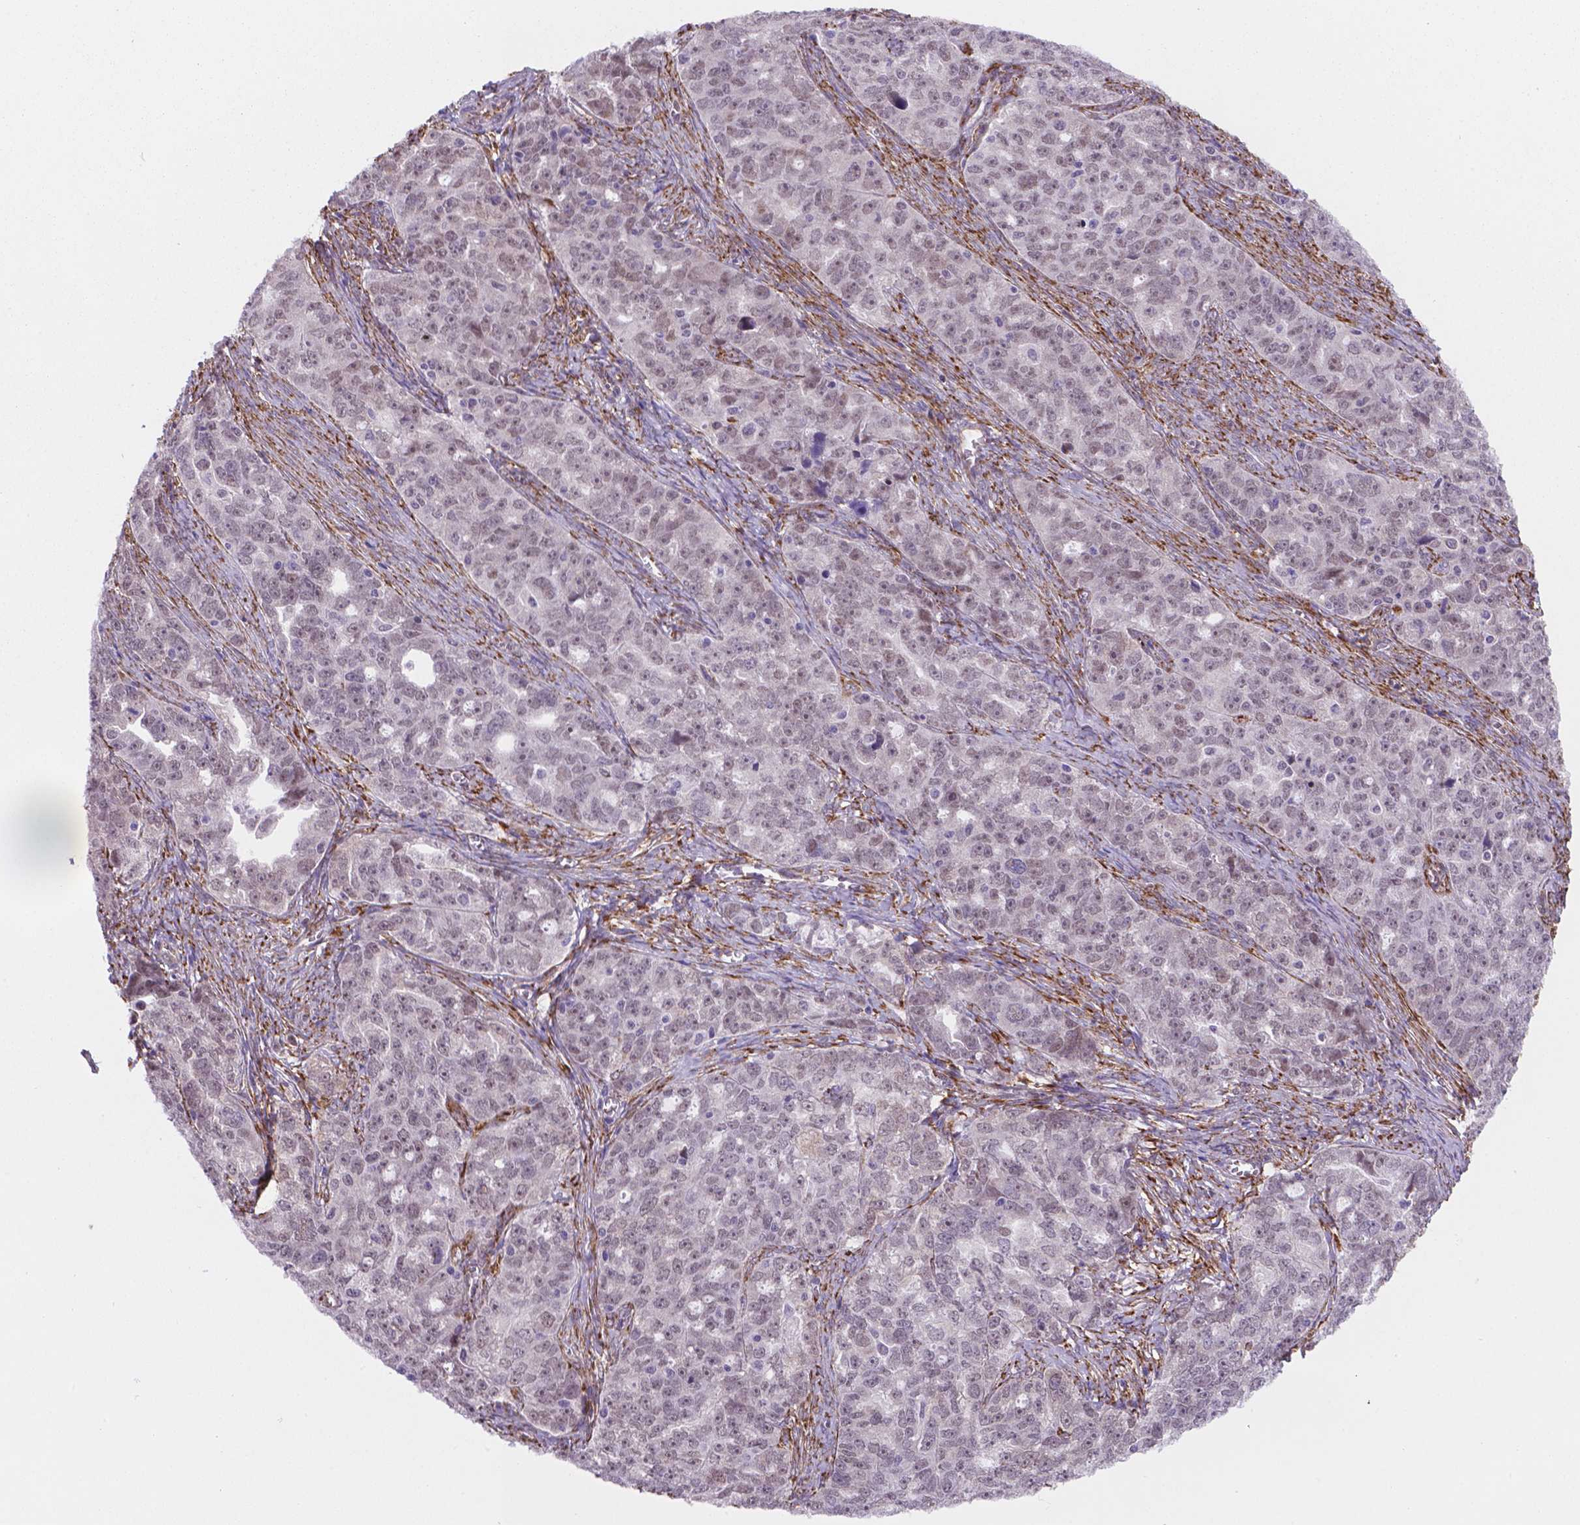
{"staining": {"intensity": "negative", "quantity": "none", "location": "none"}, "tissue": "ovarian cancer", "cell_type": "Tumor cells", "image_type": "cancer", "snomed": [{"axis": "morphology", "description": "Cystadenocarcinoma, serous, NOS"}, {"axis": "topography", "description": "Ovary"}], "caption": "Micrograph shows no protein staining in tumor cells of ovarian serous cystadenocarcinoma tissue.", "gene": "FNIP1", "patient": {"sex": "female", "age": 51}}